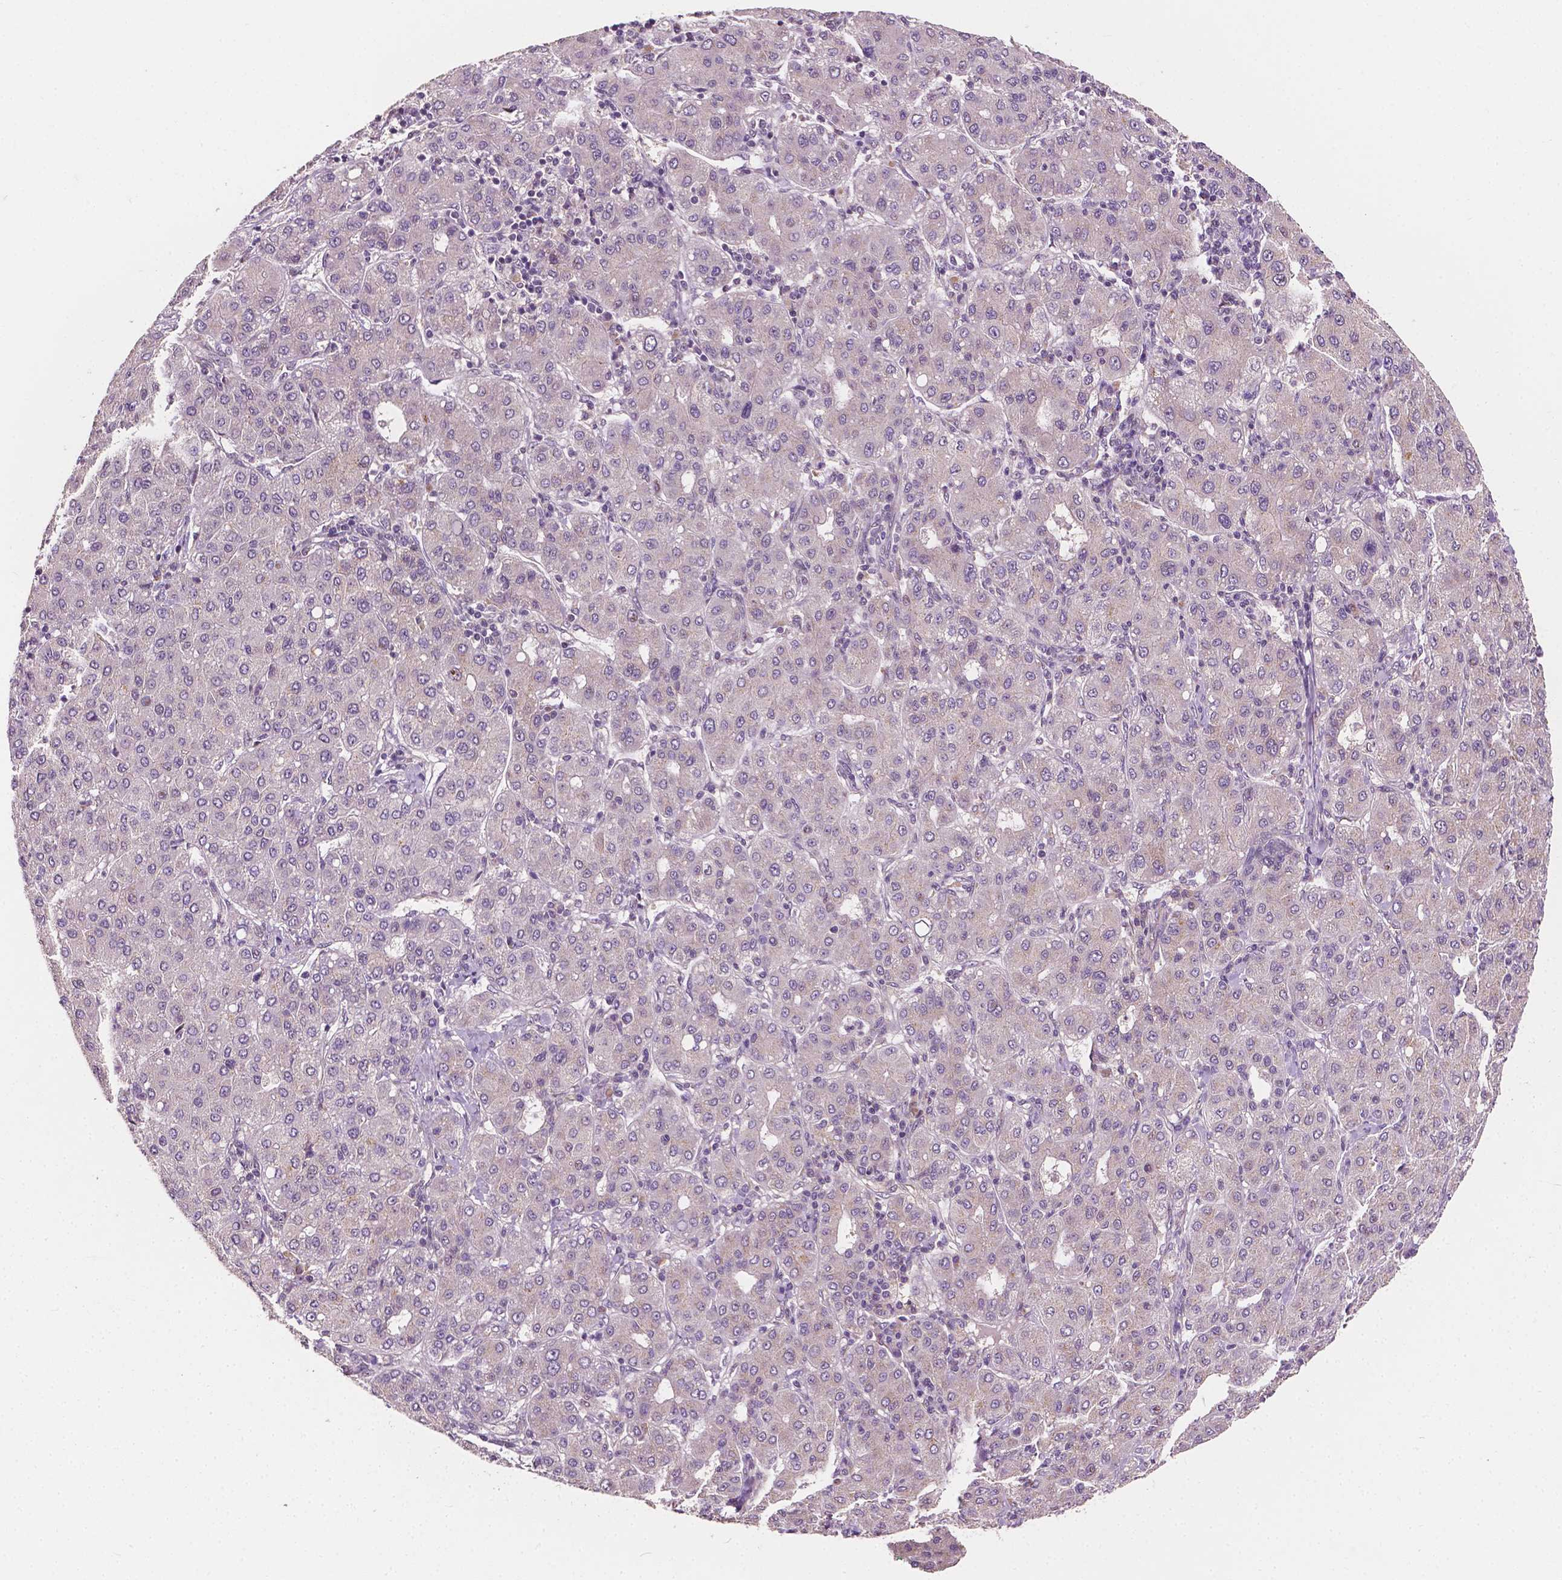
{"staining": {"intensity": "negative", "quantity": "none", "location": "none"}, "tissue": "liver cancer", "cell_type": "Tumor cells", "image_type": "cancer", "snomed": [{"axis": "morphology", "description": "Carcinoma, Hepatocellular, NOS"}, {"axis": "topography", "description": "Liver"}], "caption": "This is an immunohistochemistry image of human liver cancer (hepatocellular carcinoma). There is no staining in tumor cells.", "gene": "EBAG9", "patient": {"sex": "male", "age": 65}}